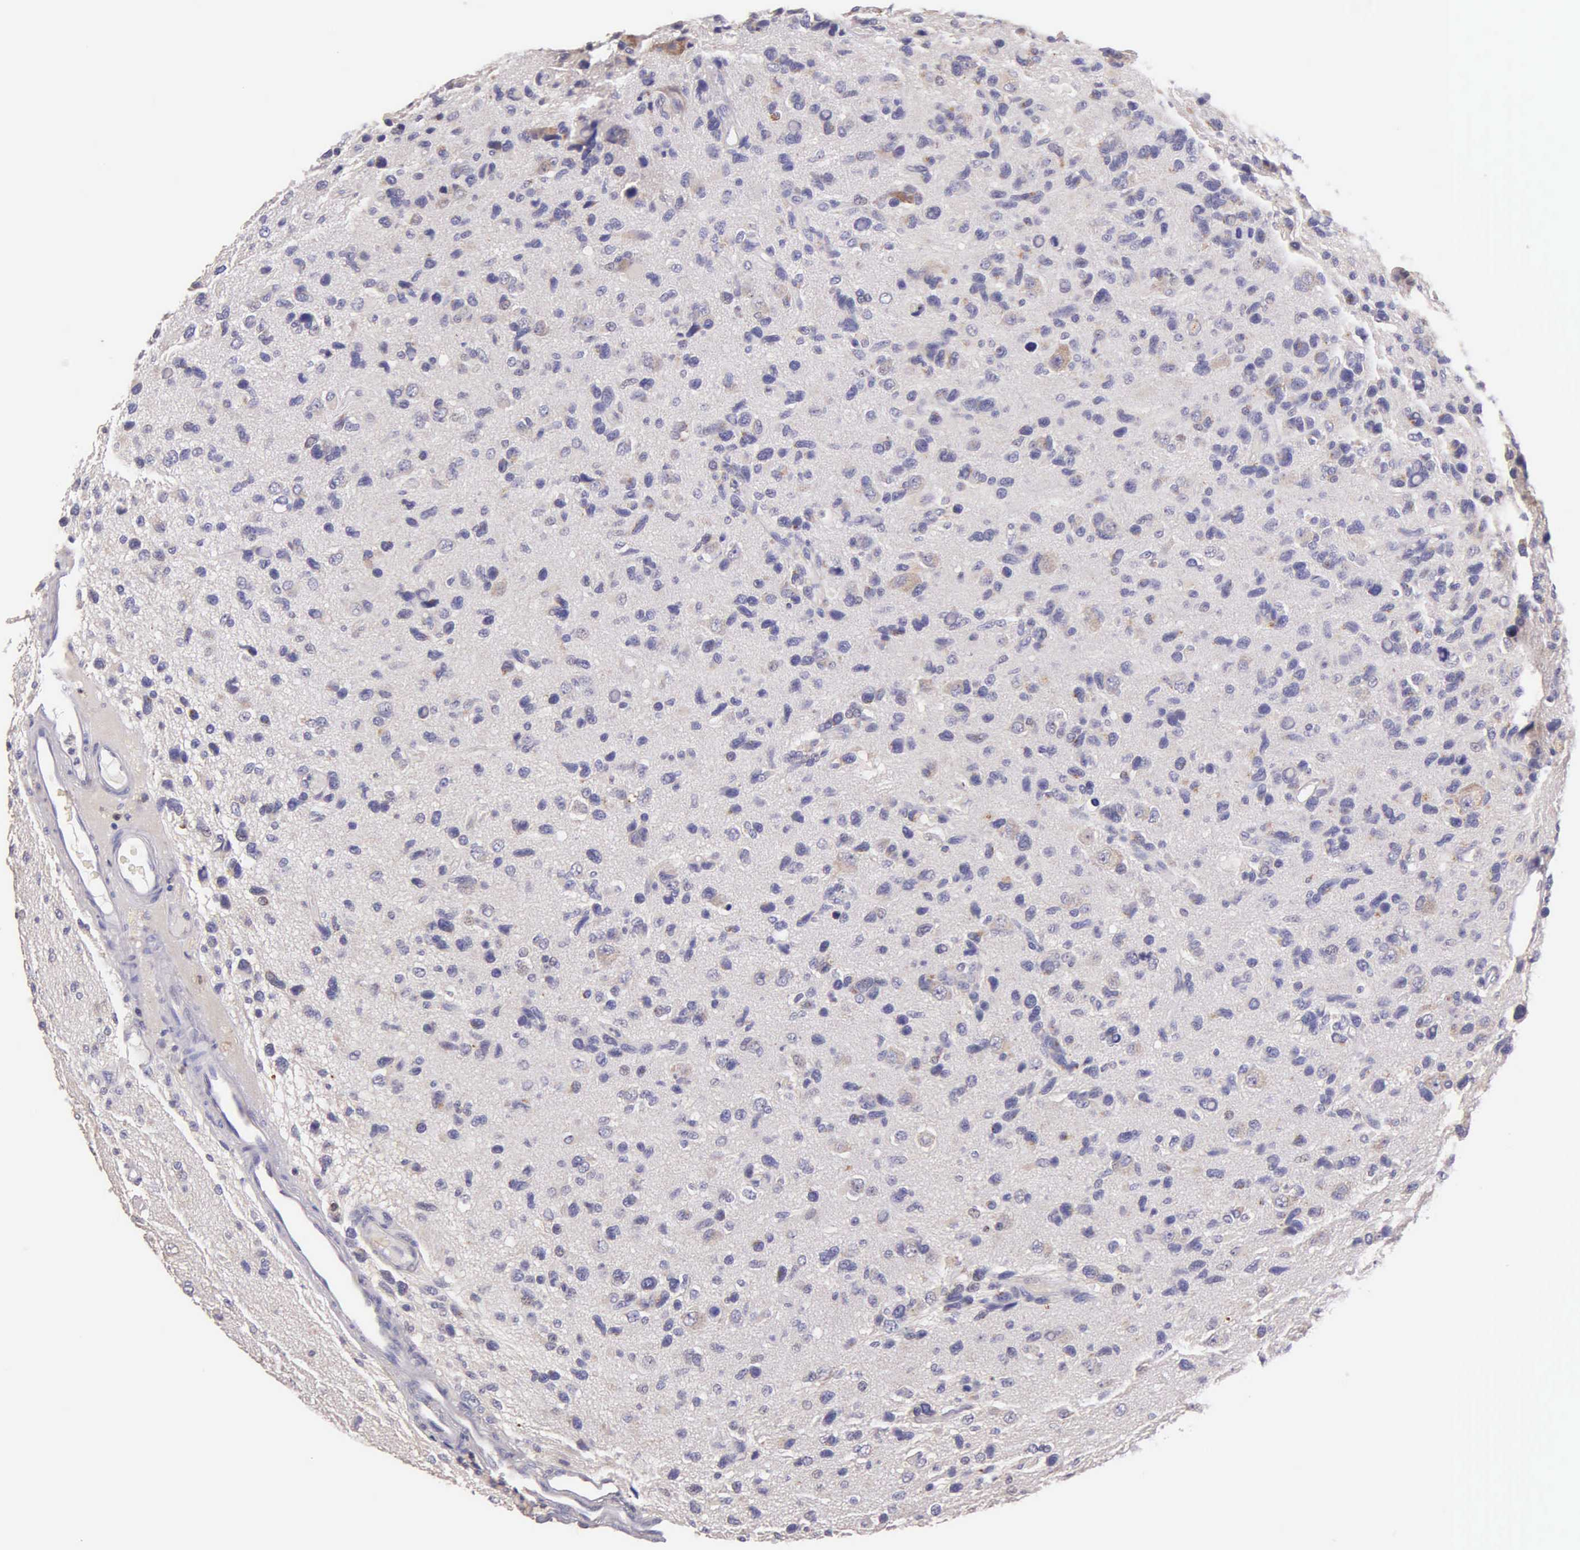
{"staining": {"intensity": "weak", "quantity": "<25%", "location": "cytoplasmic/membranous"}, "tissue": "glioma", "cell_type": "Tumor cells", "image_type": "cancer", "snomed": [{"axis": "morphology", "description": "Glioma, malignant, High grade"}, {"axis": "topography", "description": "Brain"}], "caption": "Tumor cells show no significant protein expression in glioma.", "gene": "ESR1", "patient": {"sex": "male", "age": 77}}